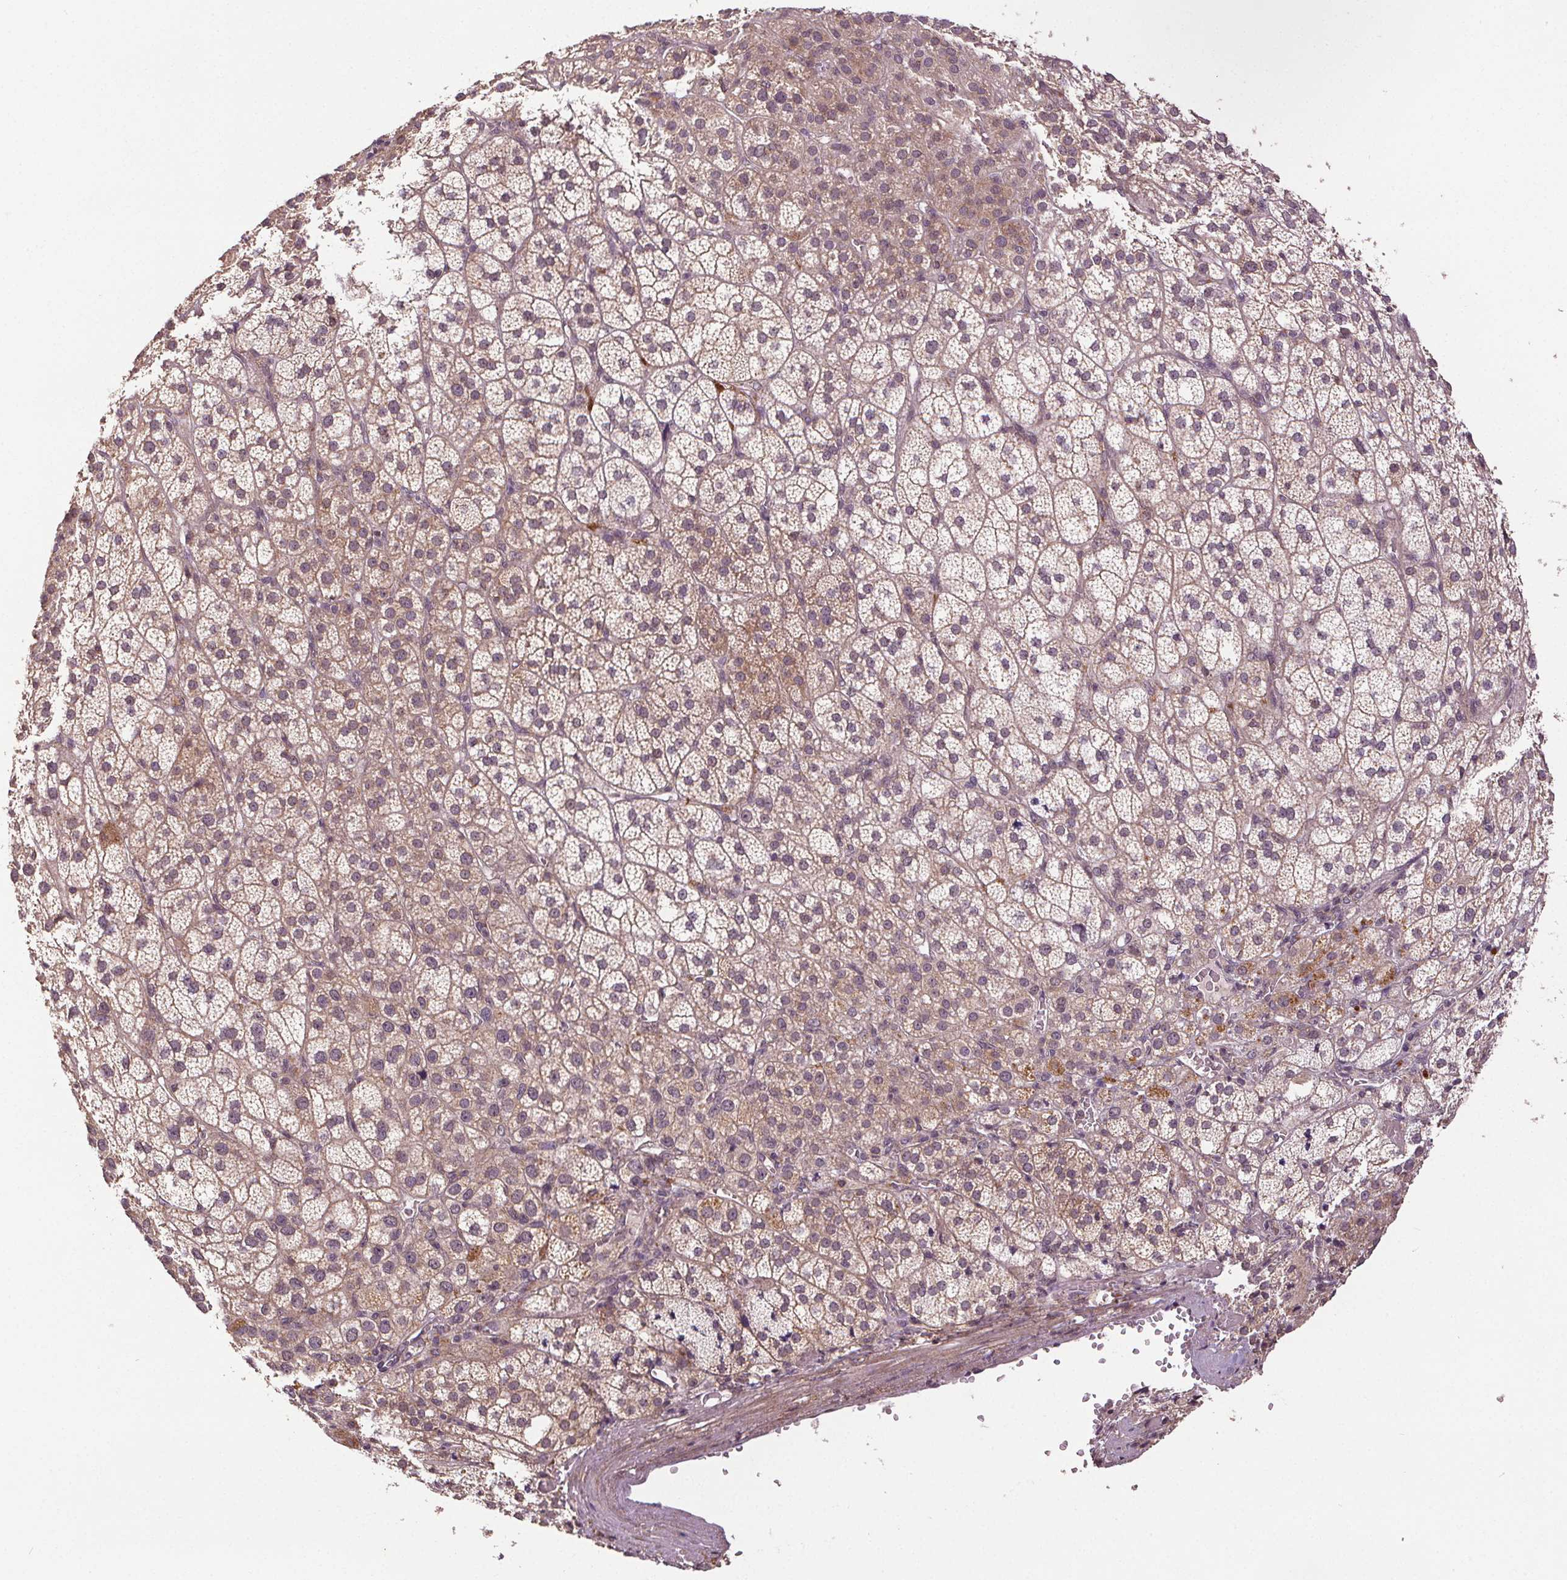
{"staining": {"intensity": "moderate", "quantity": "25%-75%", "location": "cytoplasmic/membranous"}, "tissue": "adrenal gland", "cell_type": "Glandular cells", "image_type": "normal", "snomed": [{"axis": "morphology", "description": "Normal tissue, NOS"}, {"axis": "topography", "description": "Adrenal gland"}], "caption": "Unremarkable adrenal gland was stained to show a protein in brown. There is medium levels of moderate cytoplasmic/membranous expression in approximately 25%-75% of glandular cells.", "gene": "EPHB3", "patient": {"sex": "female", "age": 60}}